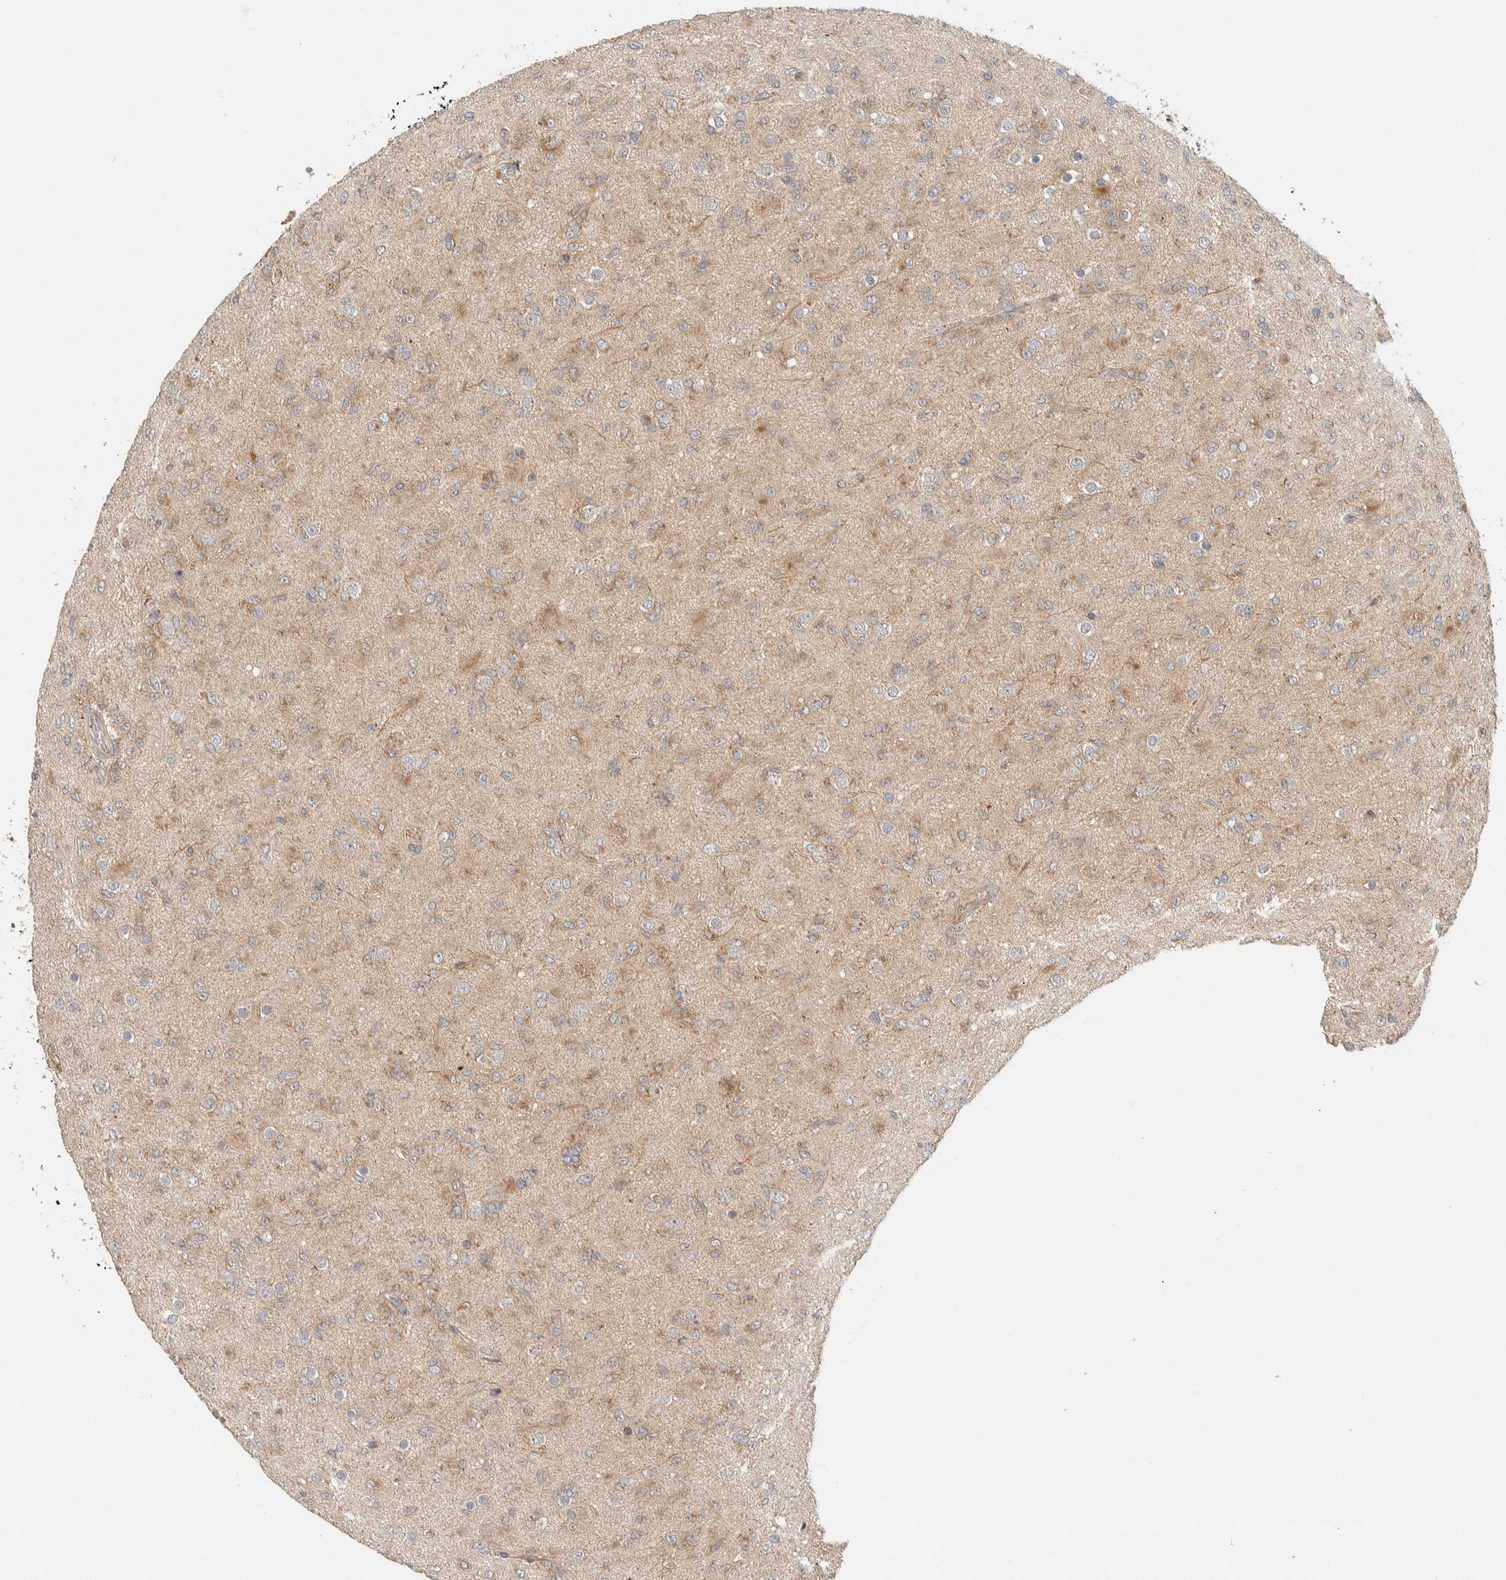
{"staining": {"intensity": "weak", "quantity": ">75%", "location": "cytoplasmic/membranous"}, "tissue": "glioma", "cell_type": "Tumor cells", "image_type": "cancer", "snomed": [{"axis": "morphology", "description": "Glioma, malignant, Low grade"}, {"axis": "topography", "description": "Brain"}], "caption": "High-power microscopy captured an immunohistochemistry (IHC) histopathology image of malignant glioma (low-grade), revealing weak cytoplasmic/membranous expression in approximately >75% of tumor cells. The protein is stained brown, and the nuclei are stained in blue (DAB (3,3'-diaminobenzidine) IHC with brightfield microscopy, high magnification).", "gene": "KIF9", "patient": {"sex": "male", "age": 65}}